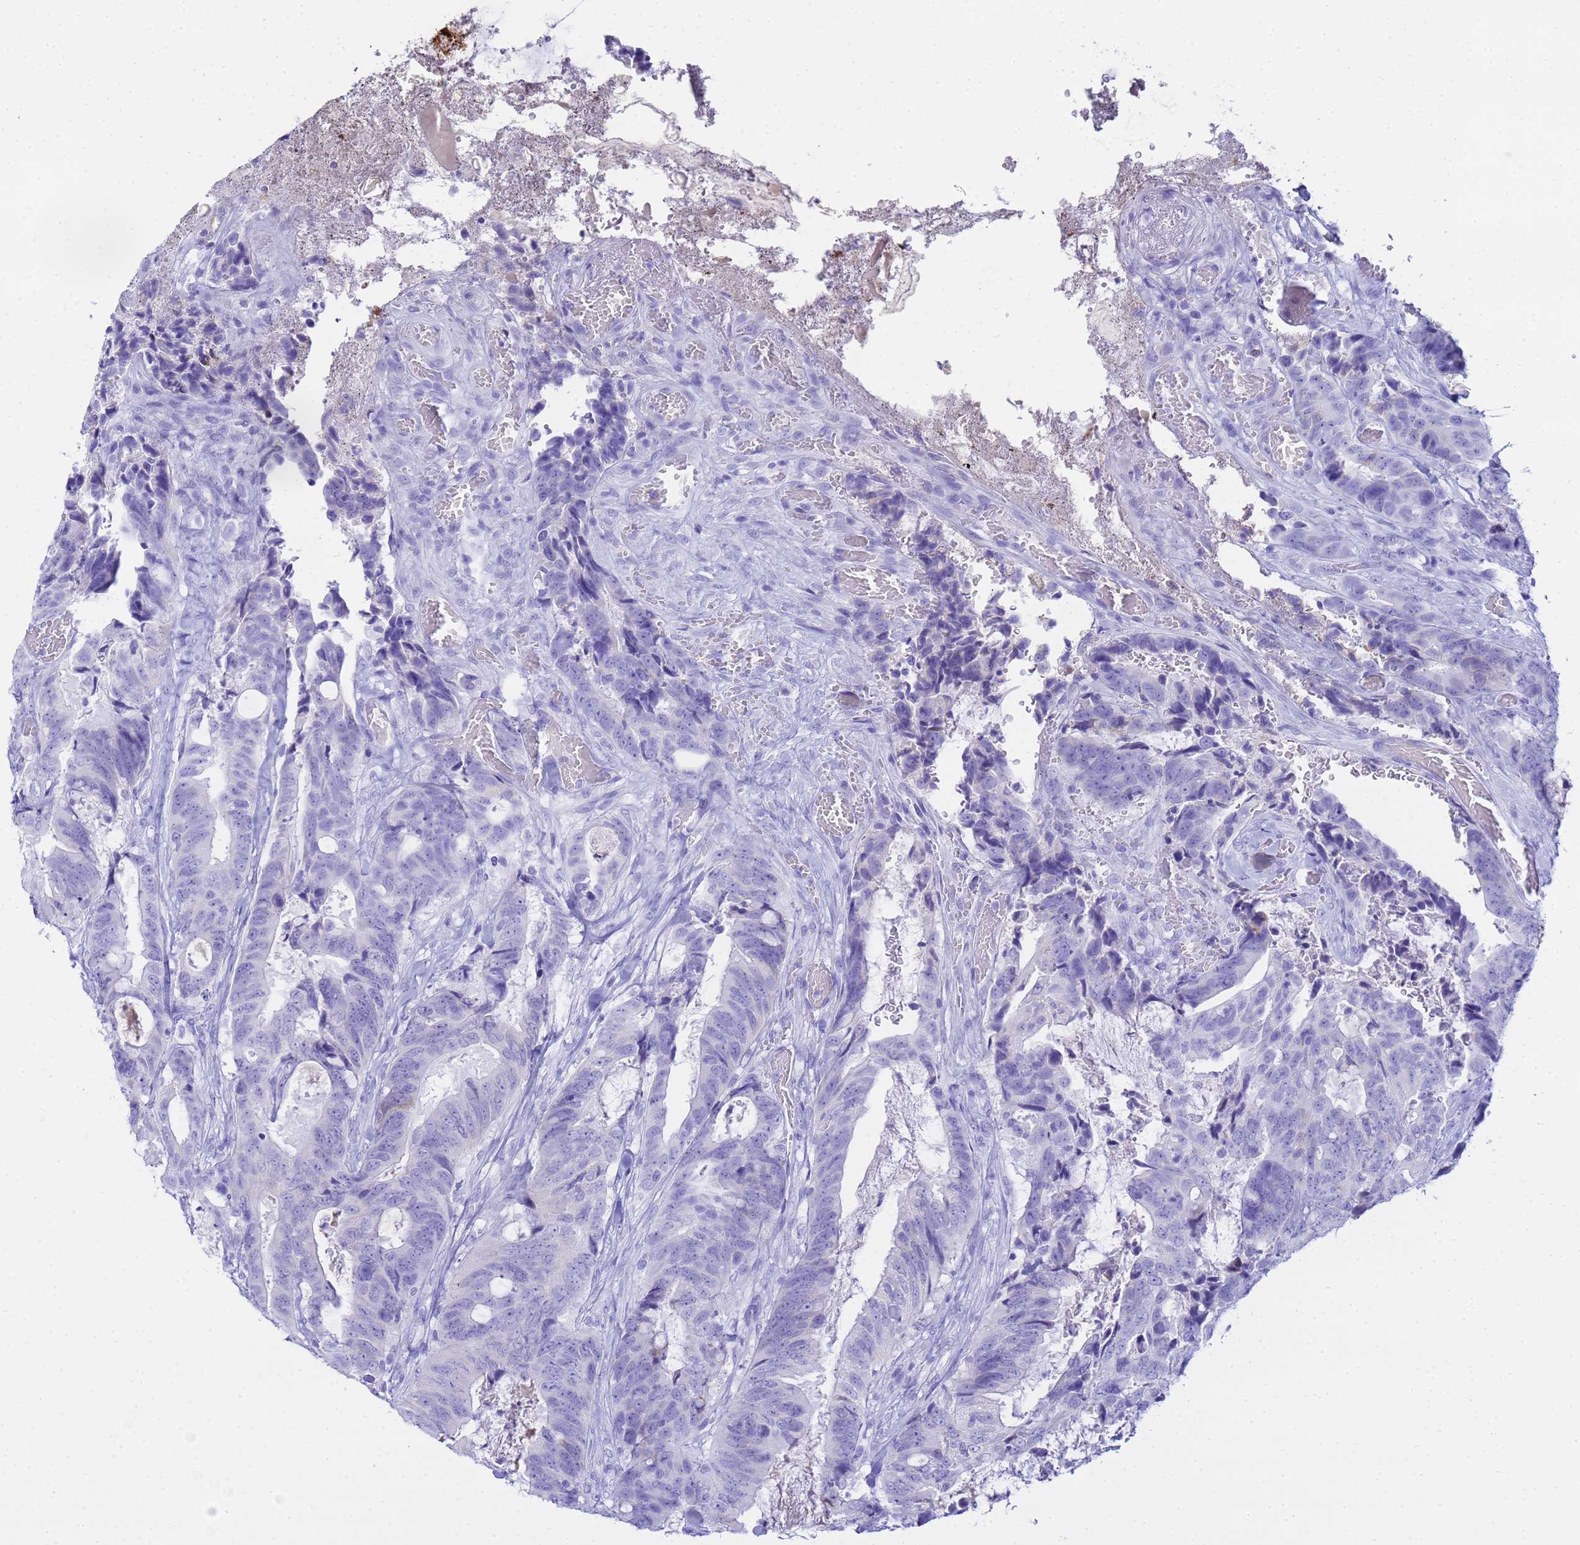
{"staining": {"intensity": "negative", "quantity": "none", "location": "none"}, "tissue": "colorectal cancer", "cell_type": "Tumor cells", "image_type": "cancer", "snomed": [{"axis": "morphology", "description": "Adenocarcinoma, NOS"}, {"axis": "topography", "description": "Colon"}], "caption": "This is an IHC image of human adenocarcinoma (colorectal). There is no staining in tumor cells.", "gene": "AQP12A", "patient": {"sex": "female", "age": 82}}